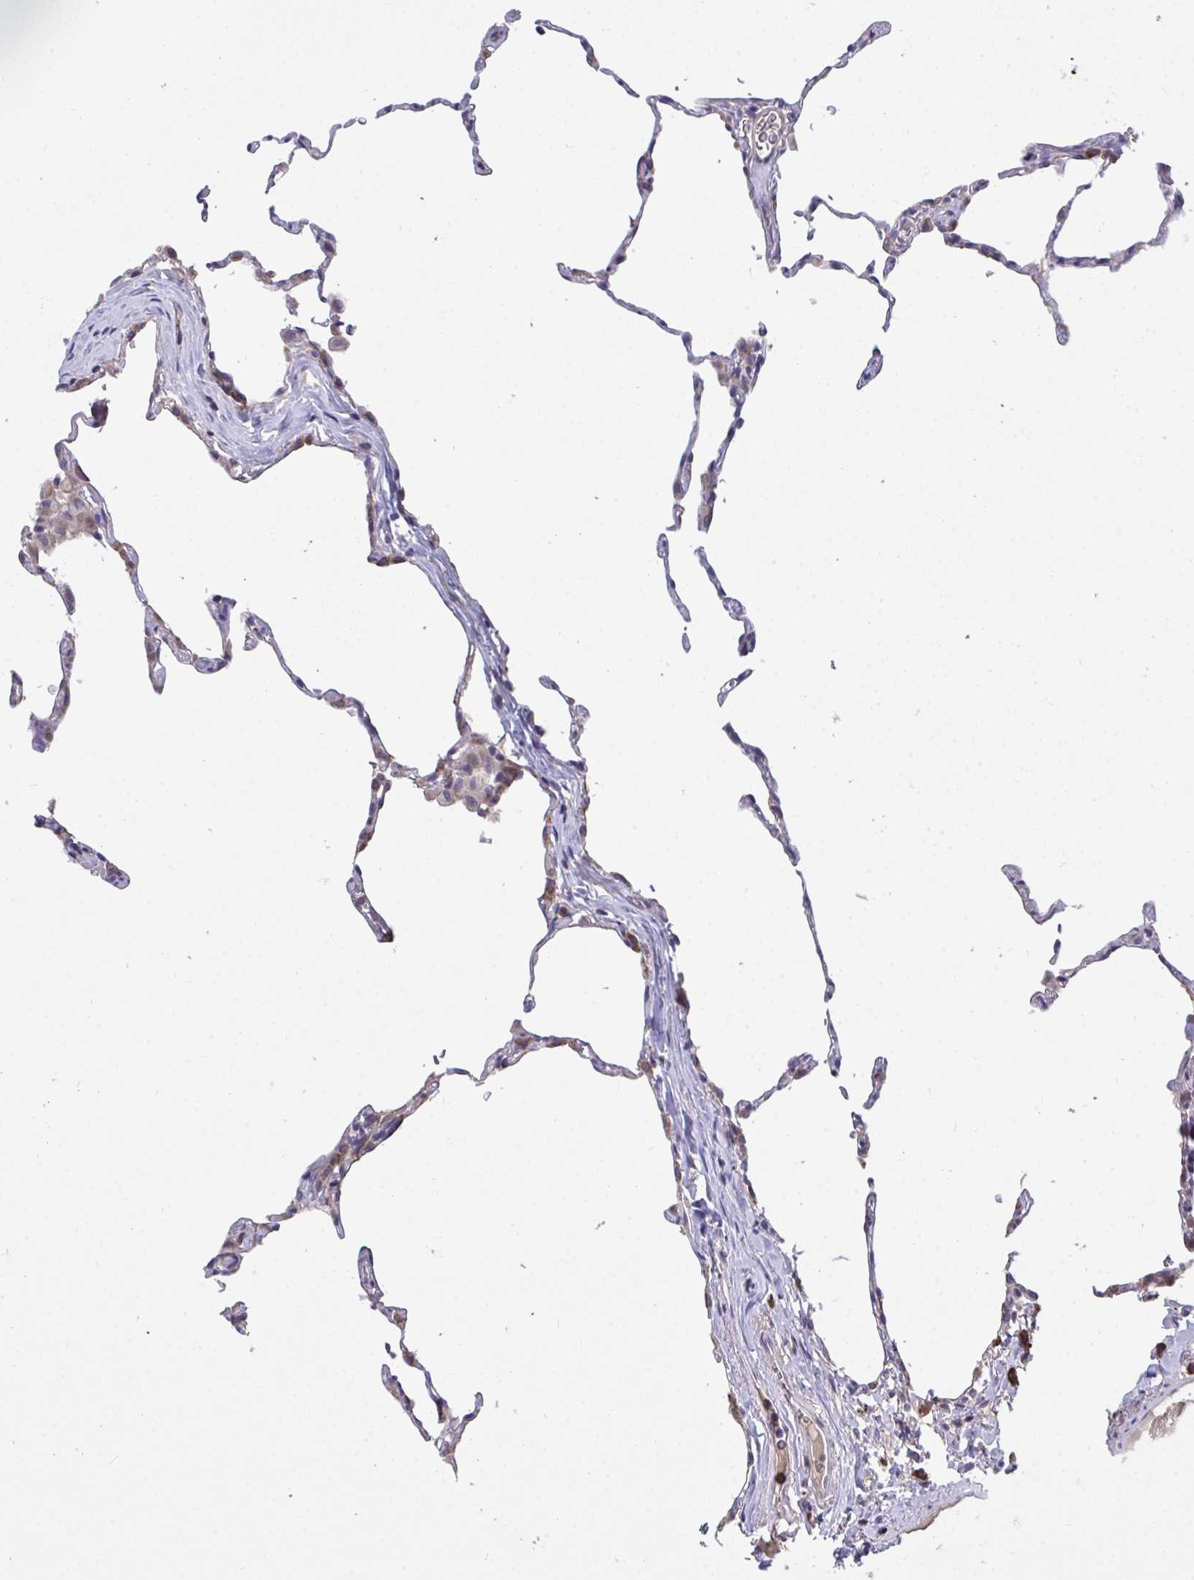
{"staining": {"intensity": "weak", "quantity": "<25%", "location": "cytoplasmic/membranous"}, "tissue": "lung", "cell_type": "Alveolar cells", "image_type": "normal", "snomed": [{"axis": "morphology", "description": "Normal tissue, NOS"}, {"axis": "topography", "description": "Lung"}], "caption": "The micrograph shows no significant expression in alveolar cells of lung. The staining is performed using DAB brown chromogen with nuclei counter-stained in using hematoxylin.", "gene": "SUSD4", "patient": {"sex": "female", "age": 57}}